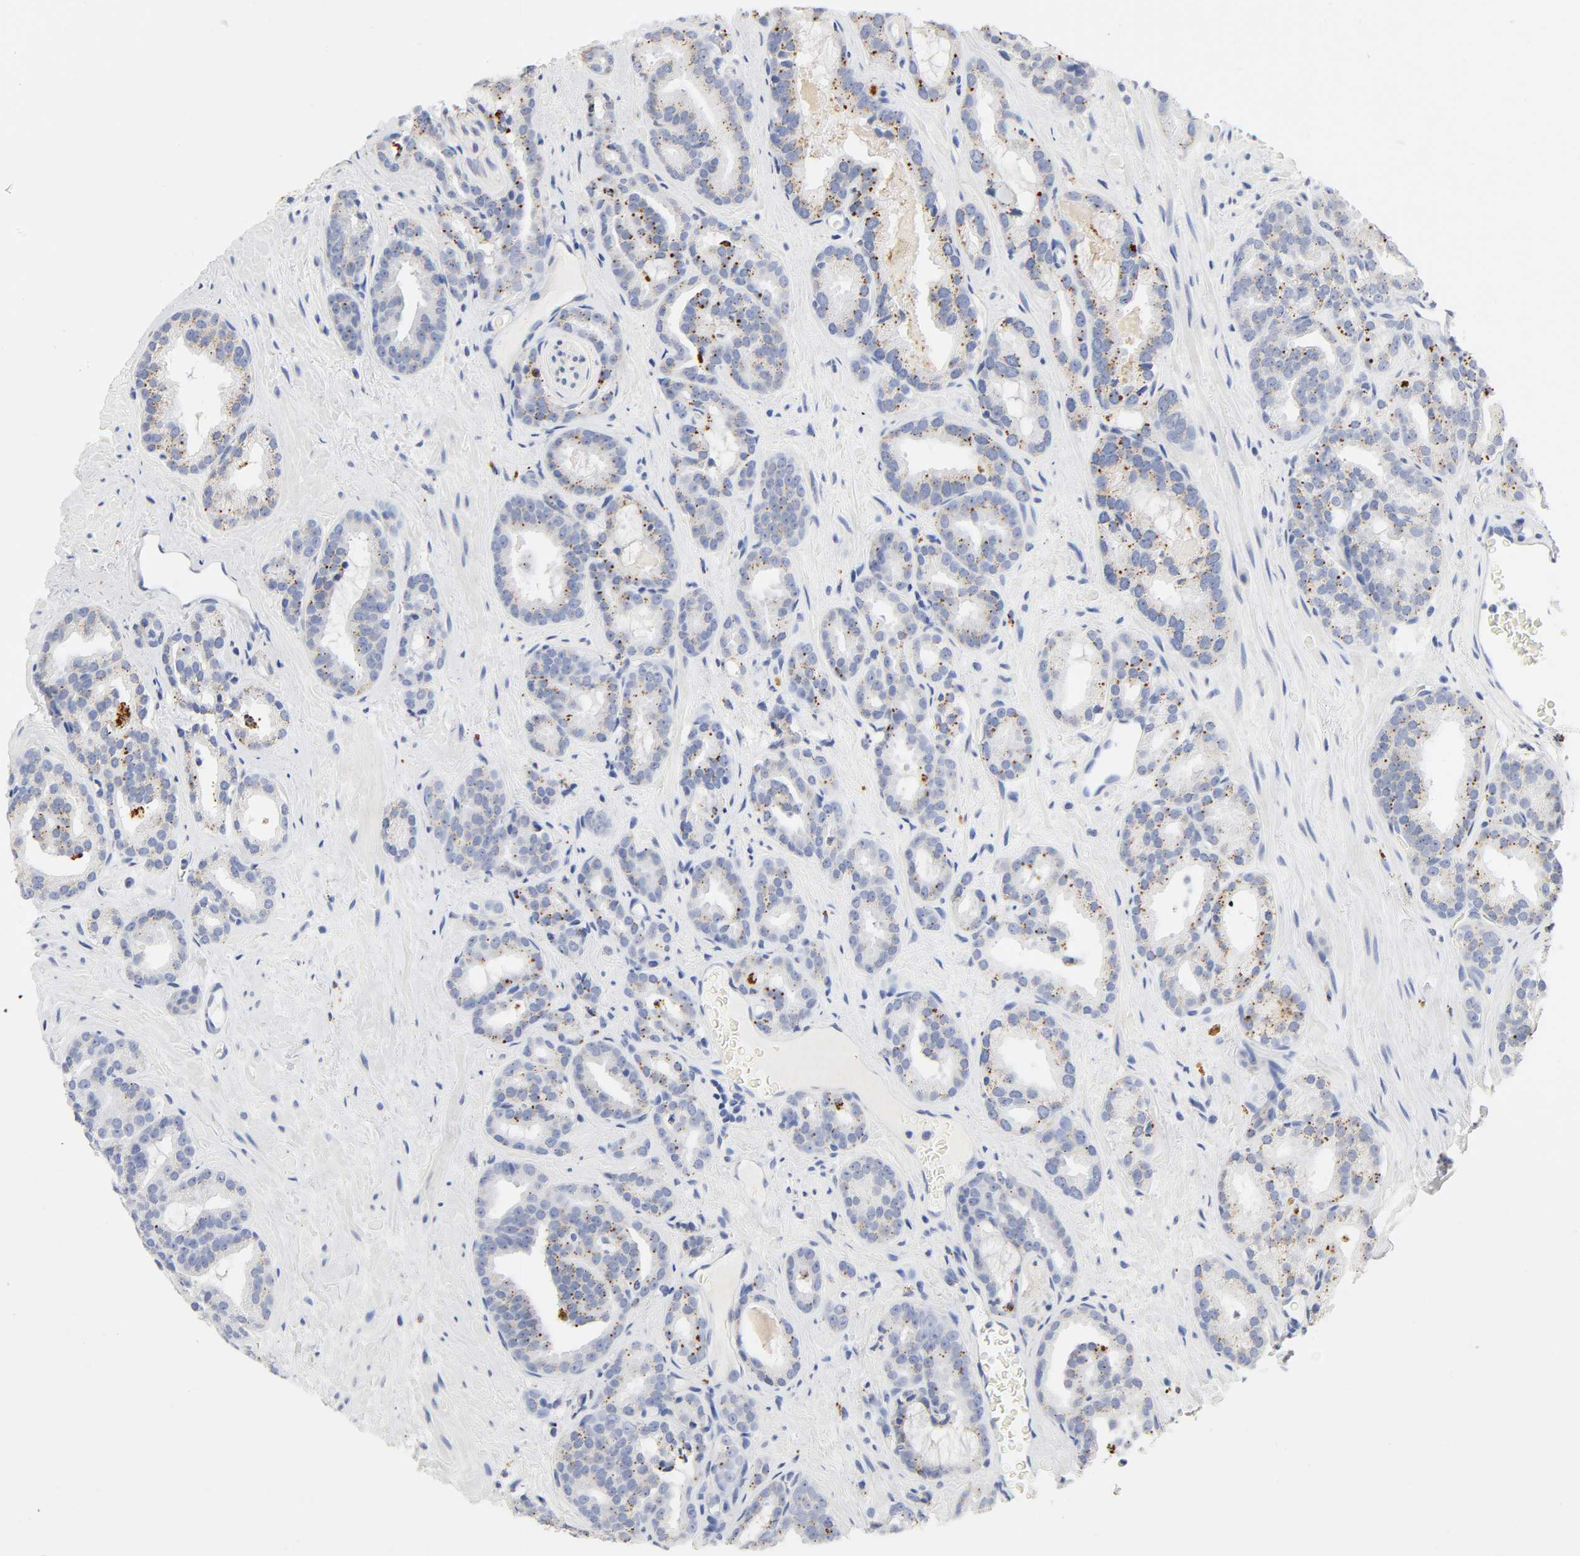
{"staining": {"intensity": "weak", "quantity": "25%-75%", "location": "cytoplasmic/membranous"}, "tissue": "prostate cancer", "cell_type": "Tumor cells", "image_type": "cancer", "snomed": [{"axis": "morphology", "description": "Adenocarcinoma, Low grade"}, {"axis": "topography", "description": "Prostate"}], "caption": "Tumor cells show low levels of weak cytoplasmic/membranous staining in approximately 25%-75% of cells in prostate cancer. The staining is performed using DAB (3,3'-diaminobenzidine) brown chromogen to label protein expression. The nuclei are counter-stained blue using hematoxylin.", "gene": "PLP1", "patient": {"sex": "male", "age": 63}}